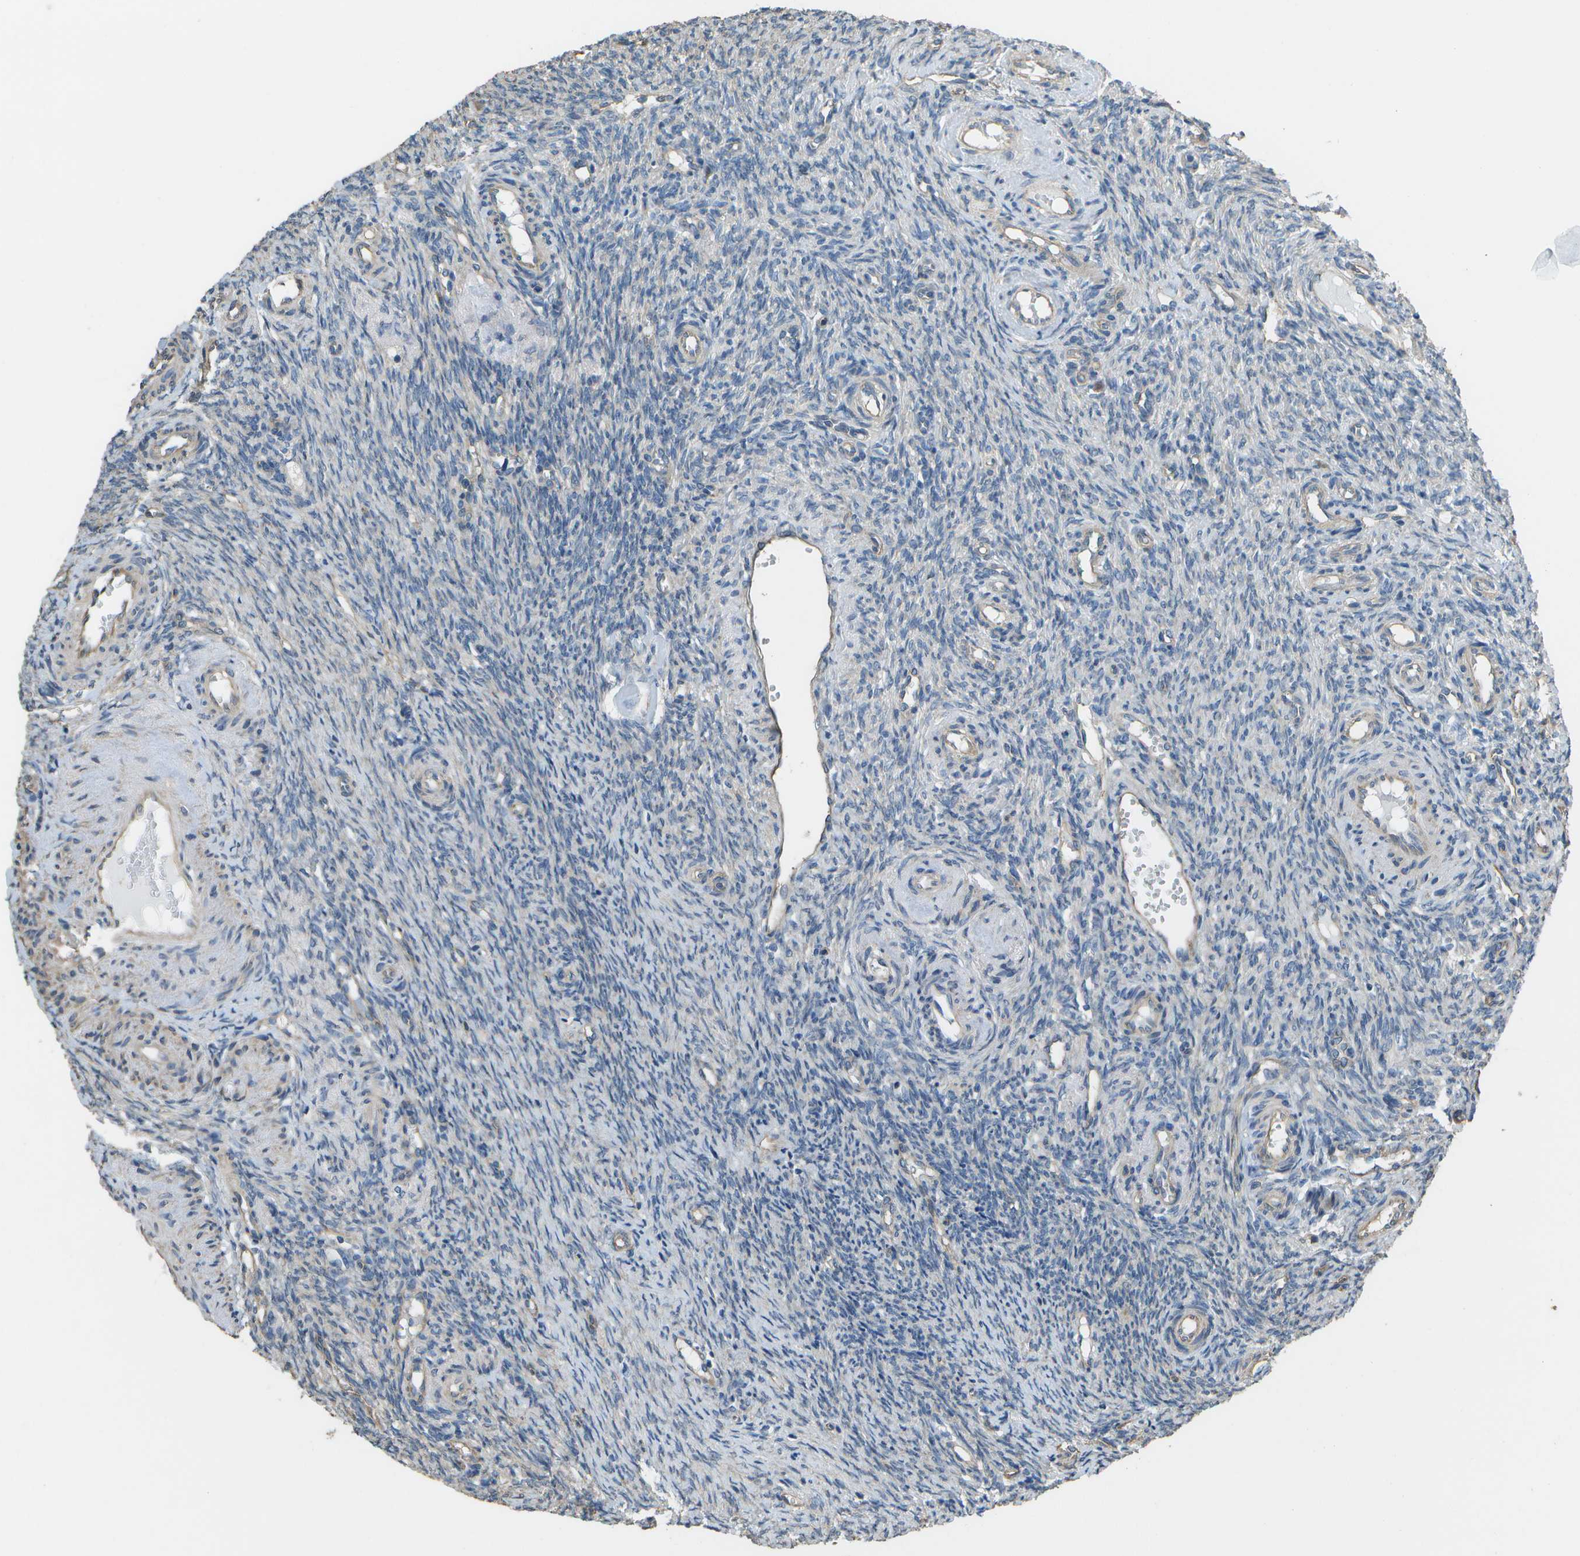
{"staining": {"intensity": "weak", "quantity": "<25%", "location": "cytoplasmic/membranous"}, "tissue": "ovary", "cell_type": "Ovarian stroma cells", "image_type": "normal", "snomed": [{"axis": "morphology", "description": "Normal tissue, NOS"}, {"axis": "topography", "description": "Ovary"}], "caption": "Human ovary stained for a protein using immunohistochemistry demonstrates no expression in ovarian stroma cells.", "gene": "CLNS1A", "patient": {"sex": "female", "age": 41}}